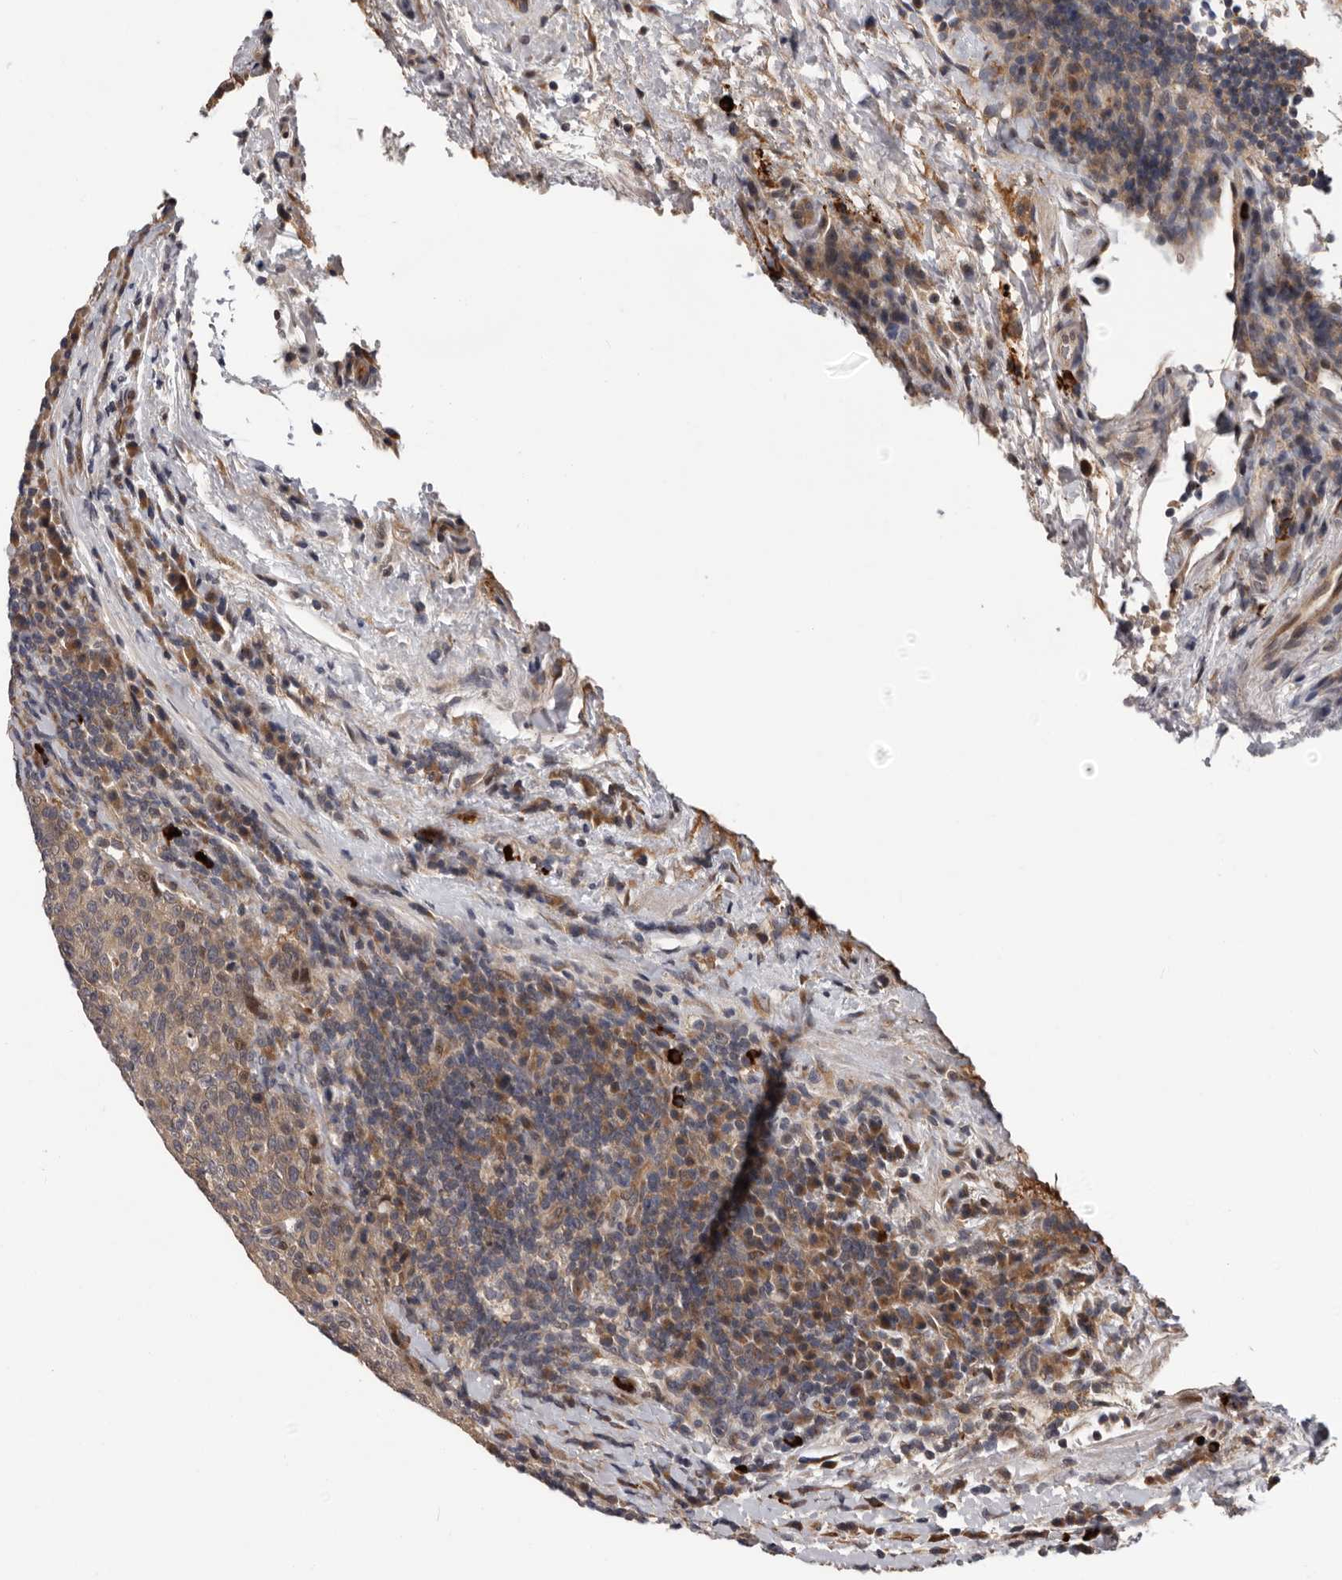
{"staining": {"intensity": "weak", "quantity": "25%-75%", "location": "cytoplasmic/membranous"}, "tissue": "head and neck cancer", "cell_type": "Tumor cells", "image_type": "cancer", "snomed": [{"axis": "morphology", "description": "Squamous cell carcinoma, NOS"}, {"axis": "morphology", "description": "Squamous cell carcinoma, metastatic, NOS"}, {"axis": "topography", "description": "Lymph node"}, {"axis": "topography", "description": "Head-Neck"}], "caption": "Protein staining displays weak cytoplasmic/membranous positivity in approximately 25%-75% of tumor cells in head and neck squamous cell carcinoma.", "gene": "MED8", "patient": {"sex": "male", "age": 62}}